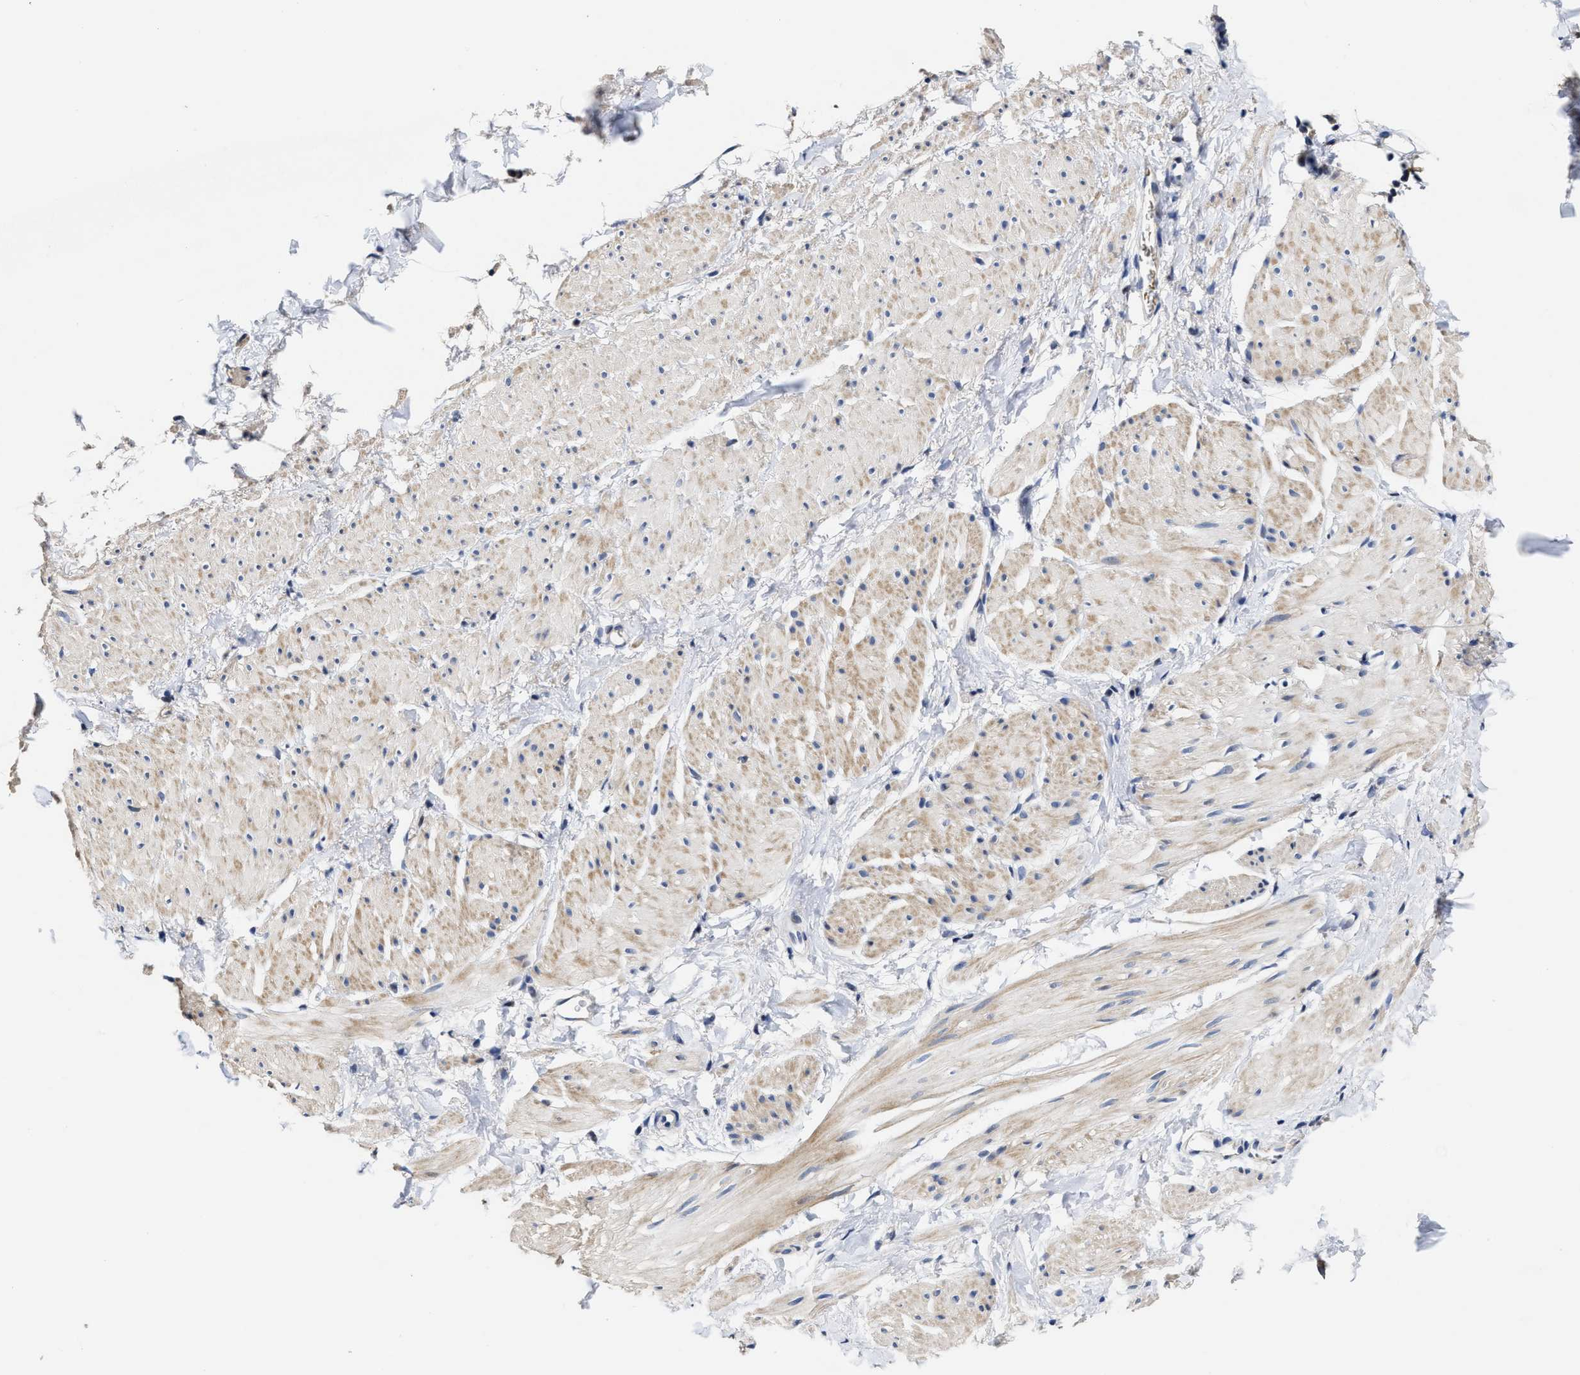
{"staining": {"intensity": "weak", "quantity": "<25%", "location": "cytoplasmic/membranous"}, "tissue": "smooth muscle", "cell_type": "Smooth muscle cells", "image_type": "normal", "snomed": [{"axis": "morphology", "description": "Normal tissue, NOS"}, {"axis": "topography", "description": "Smooth muscle"}], "caption": "A photomicrograph of smooth muscle stained for a protein reveals no brown staining in smooth muscle cells. (DAB (3,3'-diaminobenzidine) immunohistochemistry, high magnification).", "gene": "ZFAT", "patient": {"sex": "male", "age": 16}}